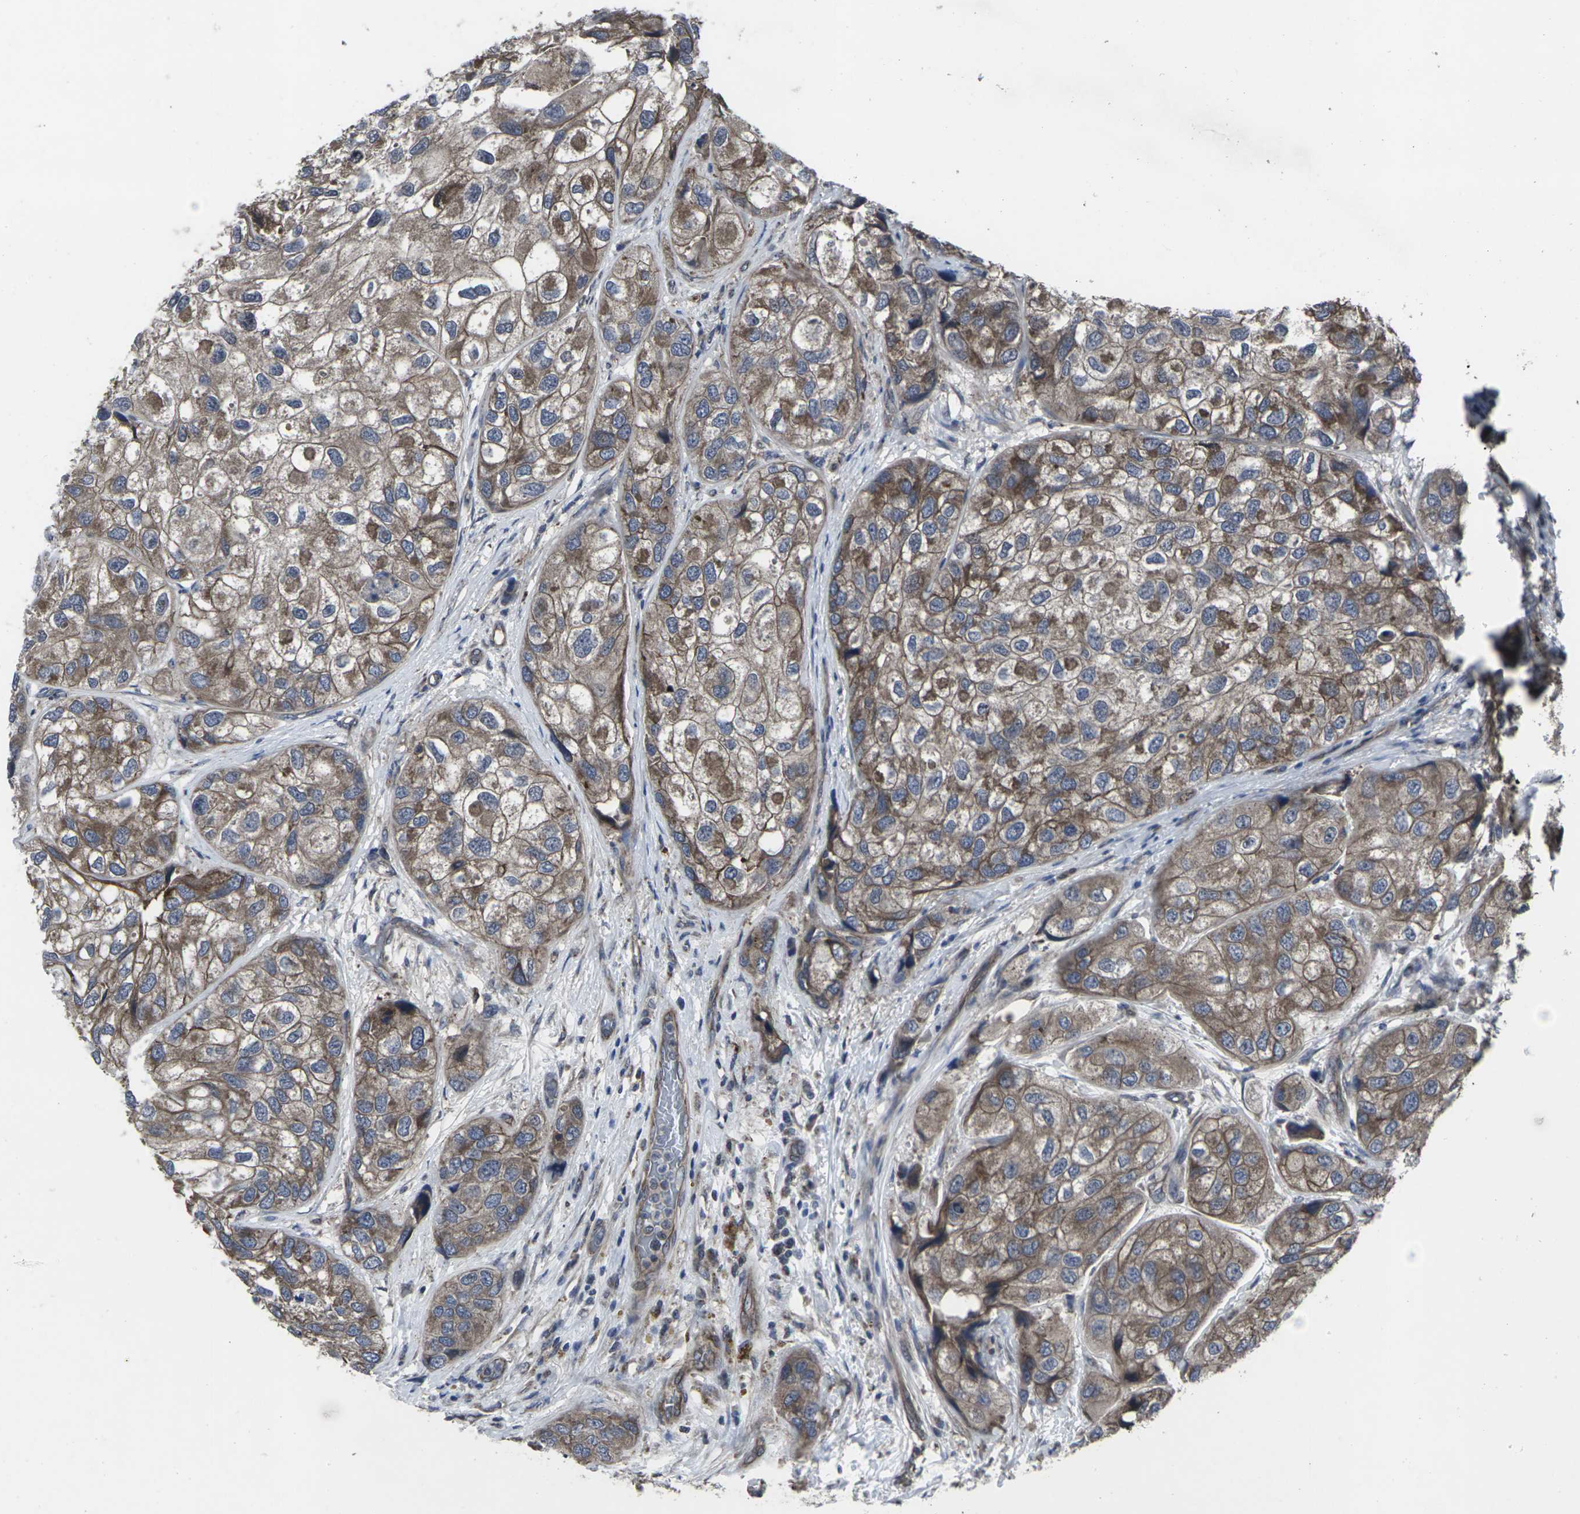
{"staining": {"intensity": "moderate", "quantity": ">75%", "location": "cytoplasmic/membranous"}, "tissue": "urothelial cancer", "cell_type": "Tumor cells", "image_type": "cancer", "snomed": [{"axis": "morphology", "description": "Urothelial carcinoma, High grade"}, {"axis": "topography", "description": "Urinary bladder"}], "caption": "Immunohistochemistry (IHC) of urothelial cancer exhibits medium levels of moderate cytoplasmic/membranous positivity in approximately >75% of tumor cells. (brown staining indicates protein expression, while blue staining denotes nuclei).", "gene": "MAPKAPK2", "patient": {"sex": "female", "age": 64}}